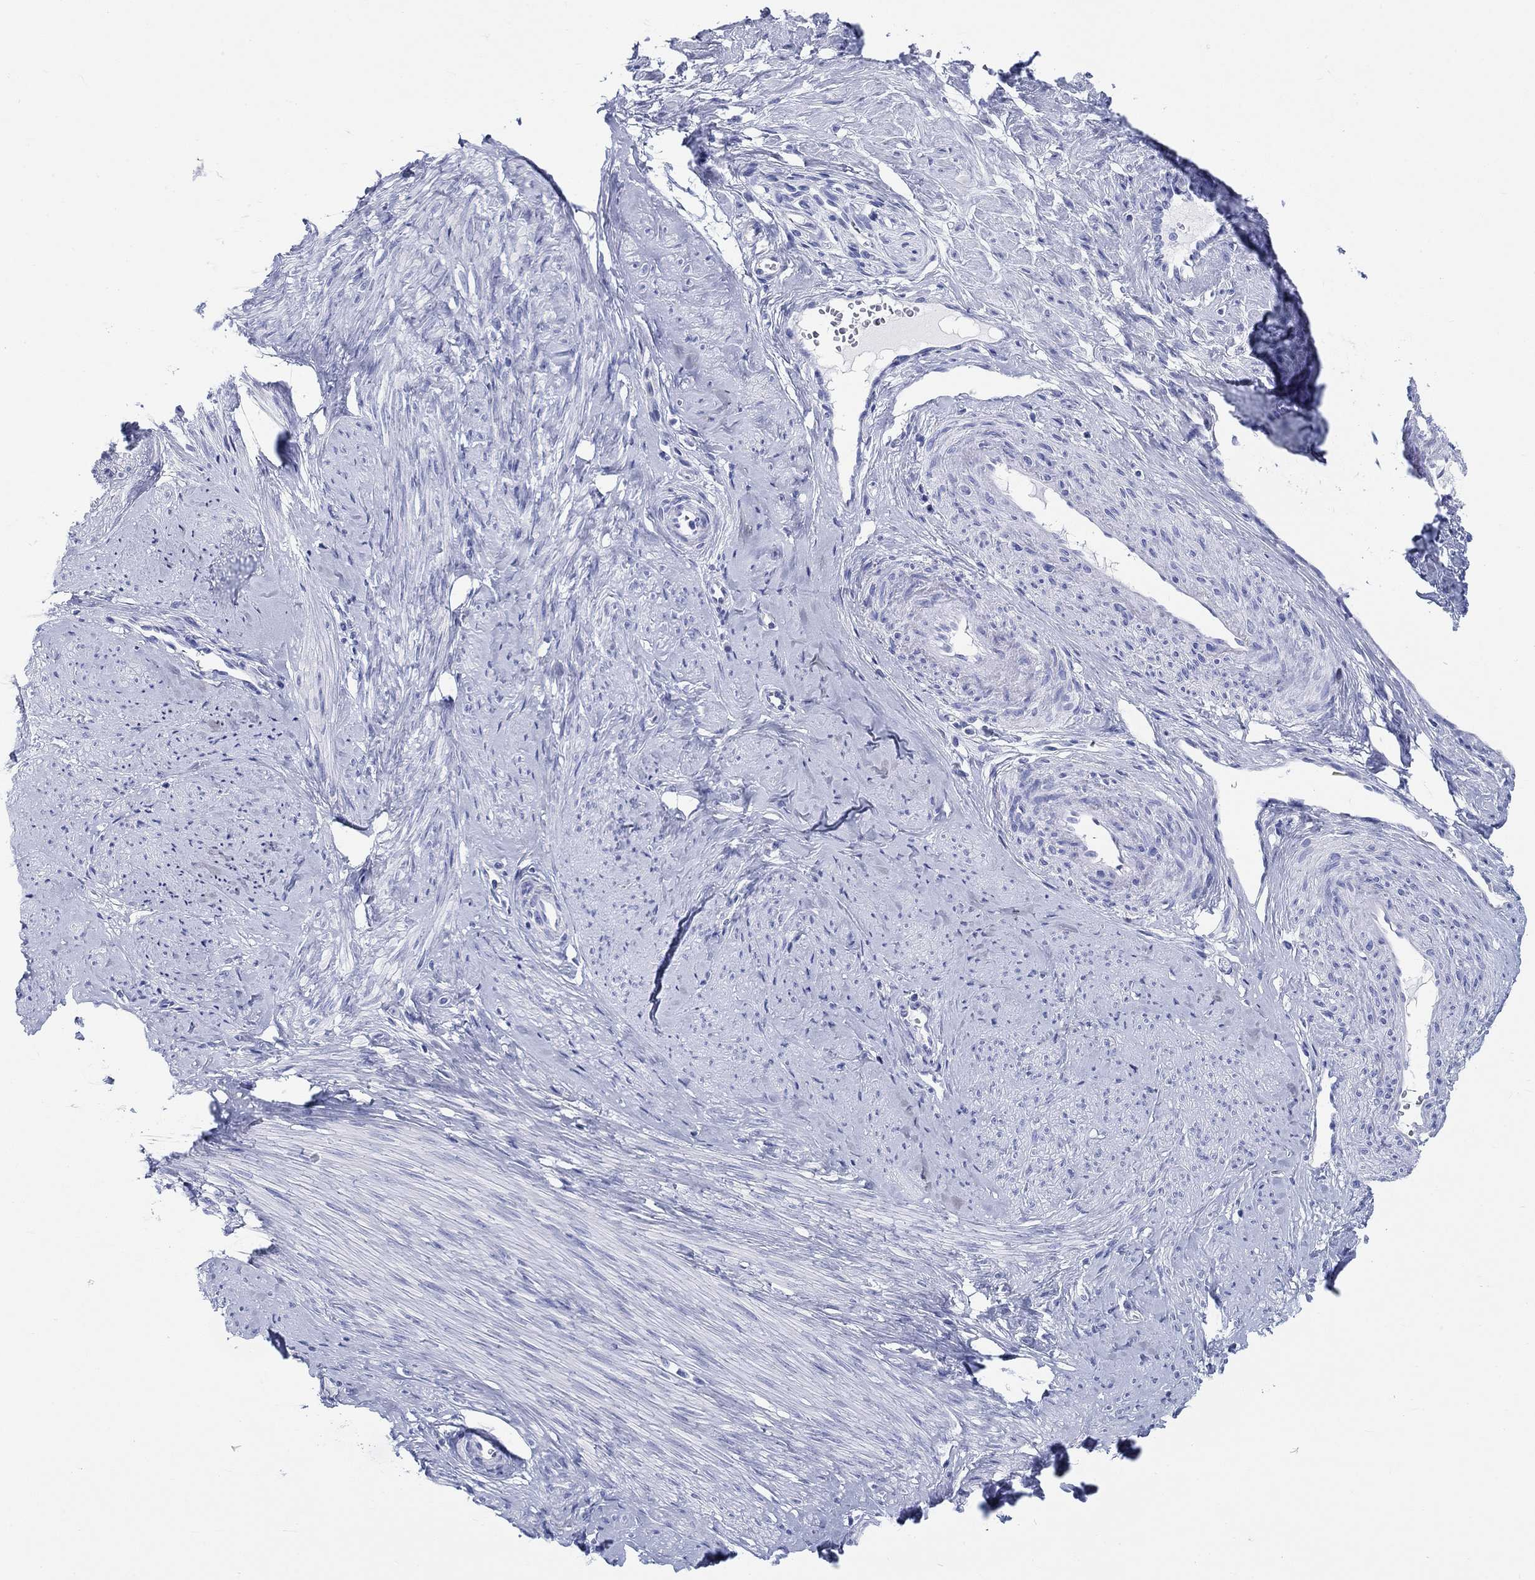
{"staining": {"intensity": "negative", "quantity": "none", "location": "none"}, "tissue": "smooth muscle", "cell_type": "Smooth muscle cells", "image_type": "normal", "snomed": [{"axis": "morphology", "description": "Normal tissue, NOS"}, {"axis": "topography", "description": "Smooth muscle"}], "caption": "Normal smooth muscle was stained to show a protein in brown. There is no significant staining in smooth muscle cells. (DAB IHC with hematoxylin counter stain).", "gene": "RD3L", "patient": {"sex": "female", "age": 48}}